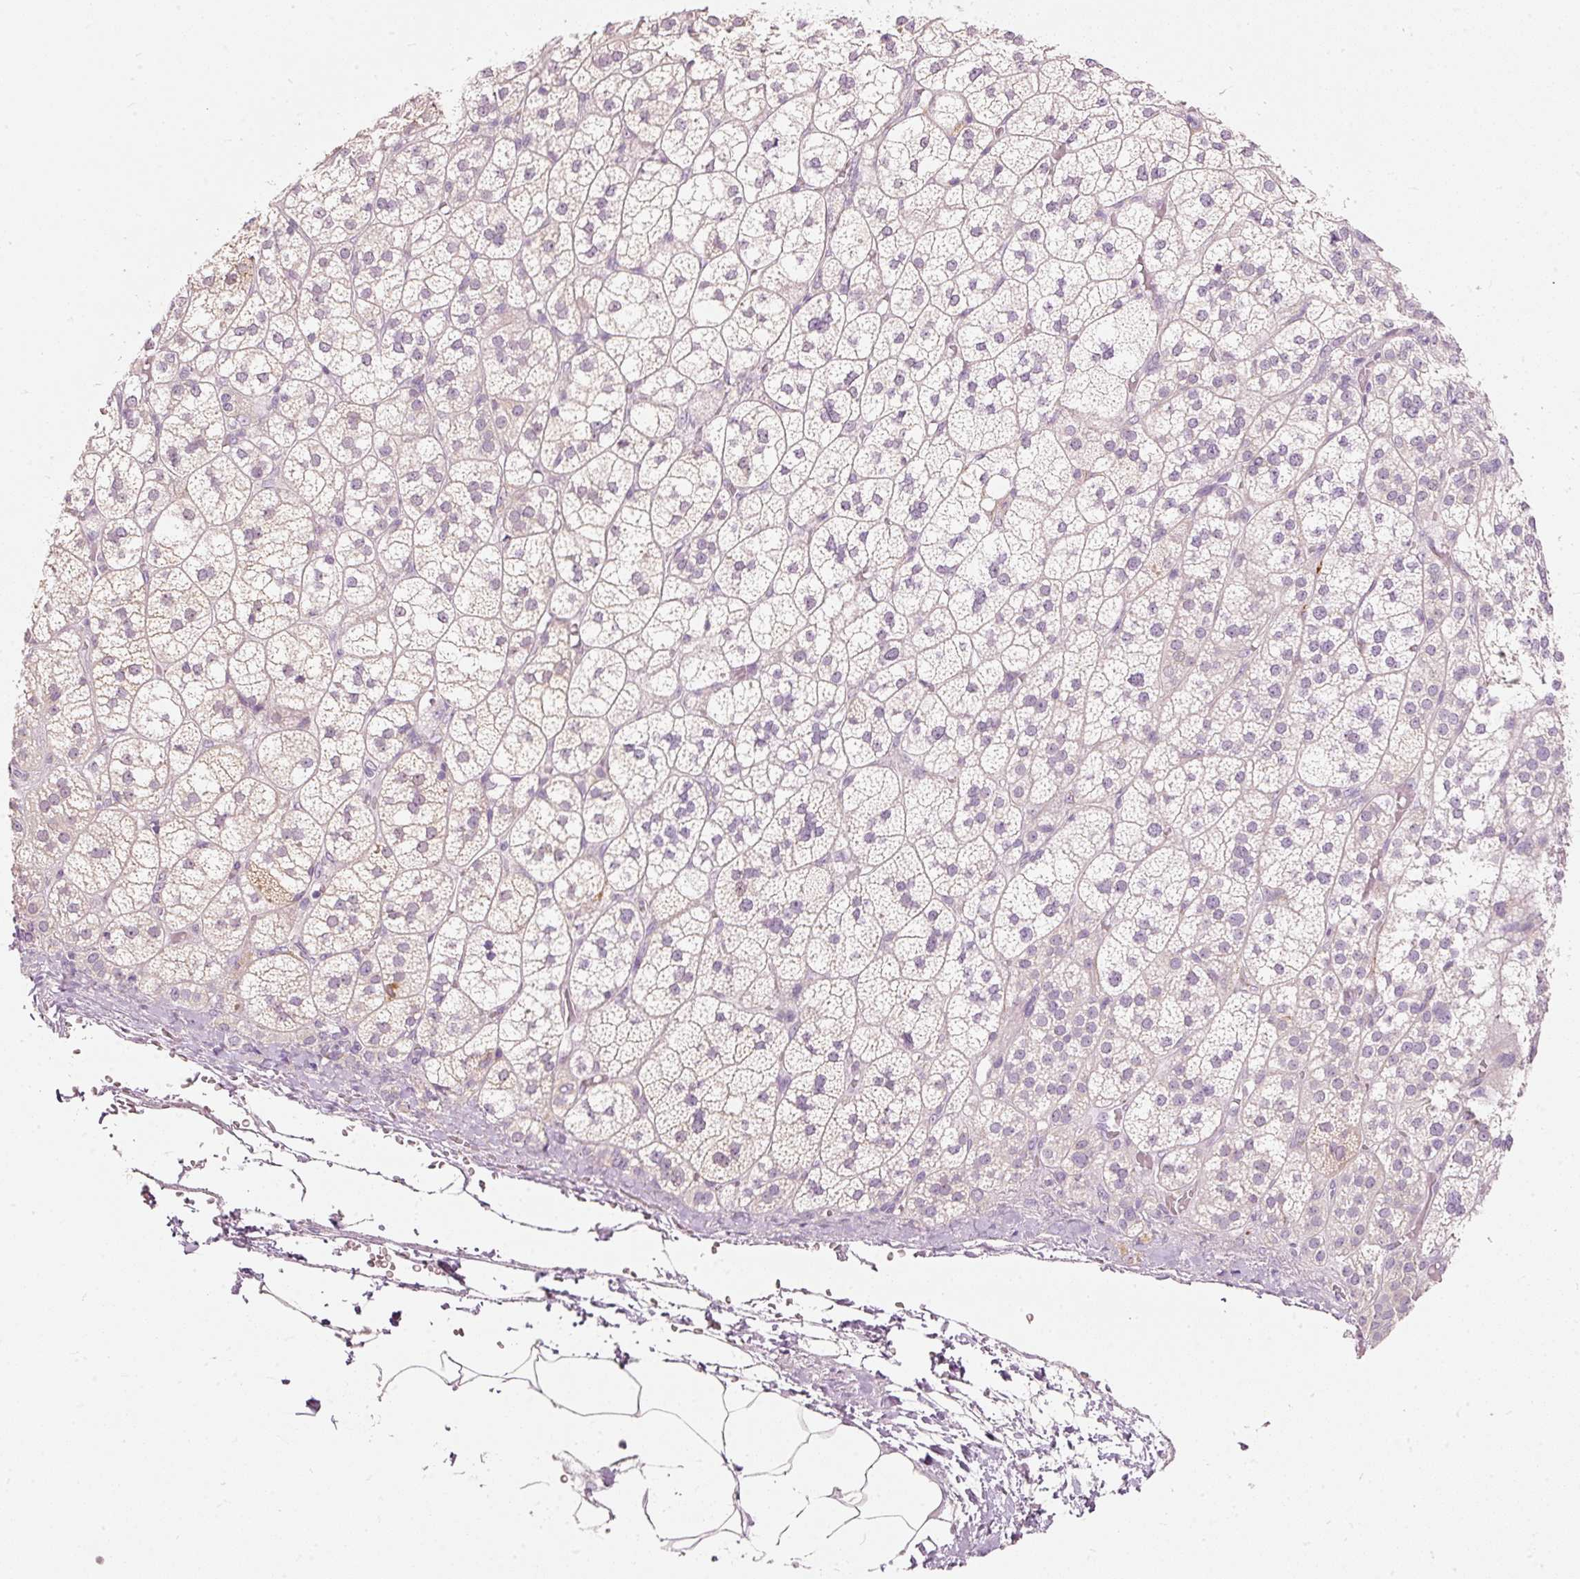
{"staining": {"intensity": "negative", "quantity": "none", "location": "none"}, "tissue": "adrenal gland", "cell_type": "Glandular cells", "image_type": "normal", "snomed": [{"axis": "morphology", "description": "Normal tissue, NOS"}, {"axis": "topography", "description": "Adrenal gland"}], "caption": "Glandular cells are negative for brown protein staining in unremarkable adrenal gland. (Brightfield microscopy of DAB (3,3'-diaminobenzidine) immunohistochemistry (IHC) at high magnification).", "gene": "MTHFD2", "patient": {"sex": "female", "age": 60}}